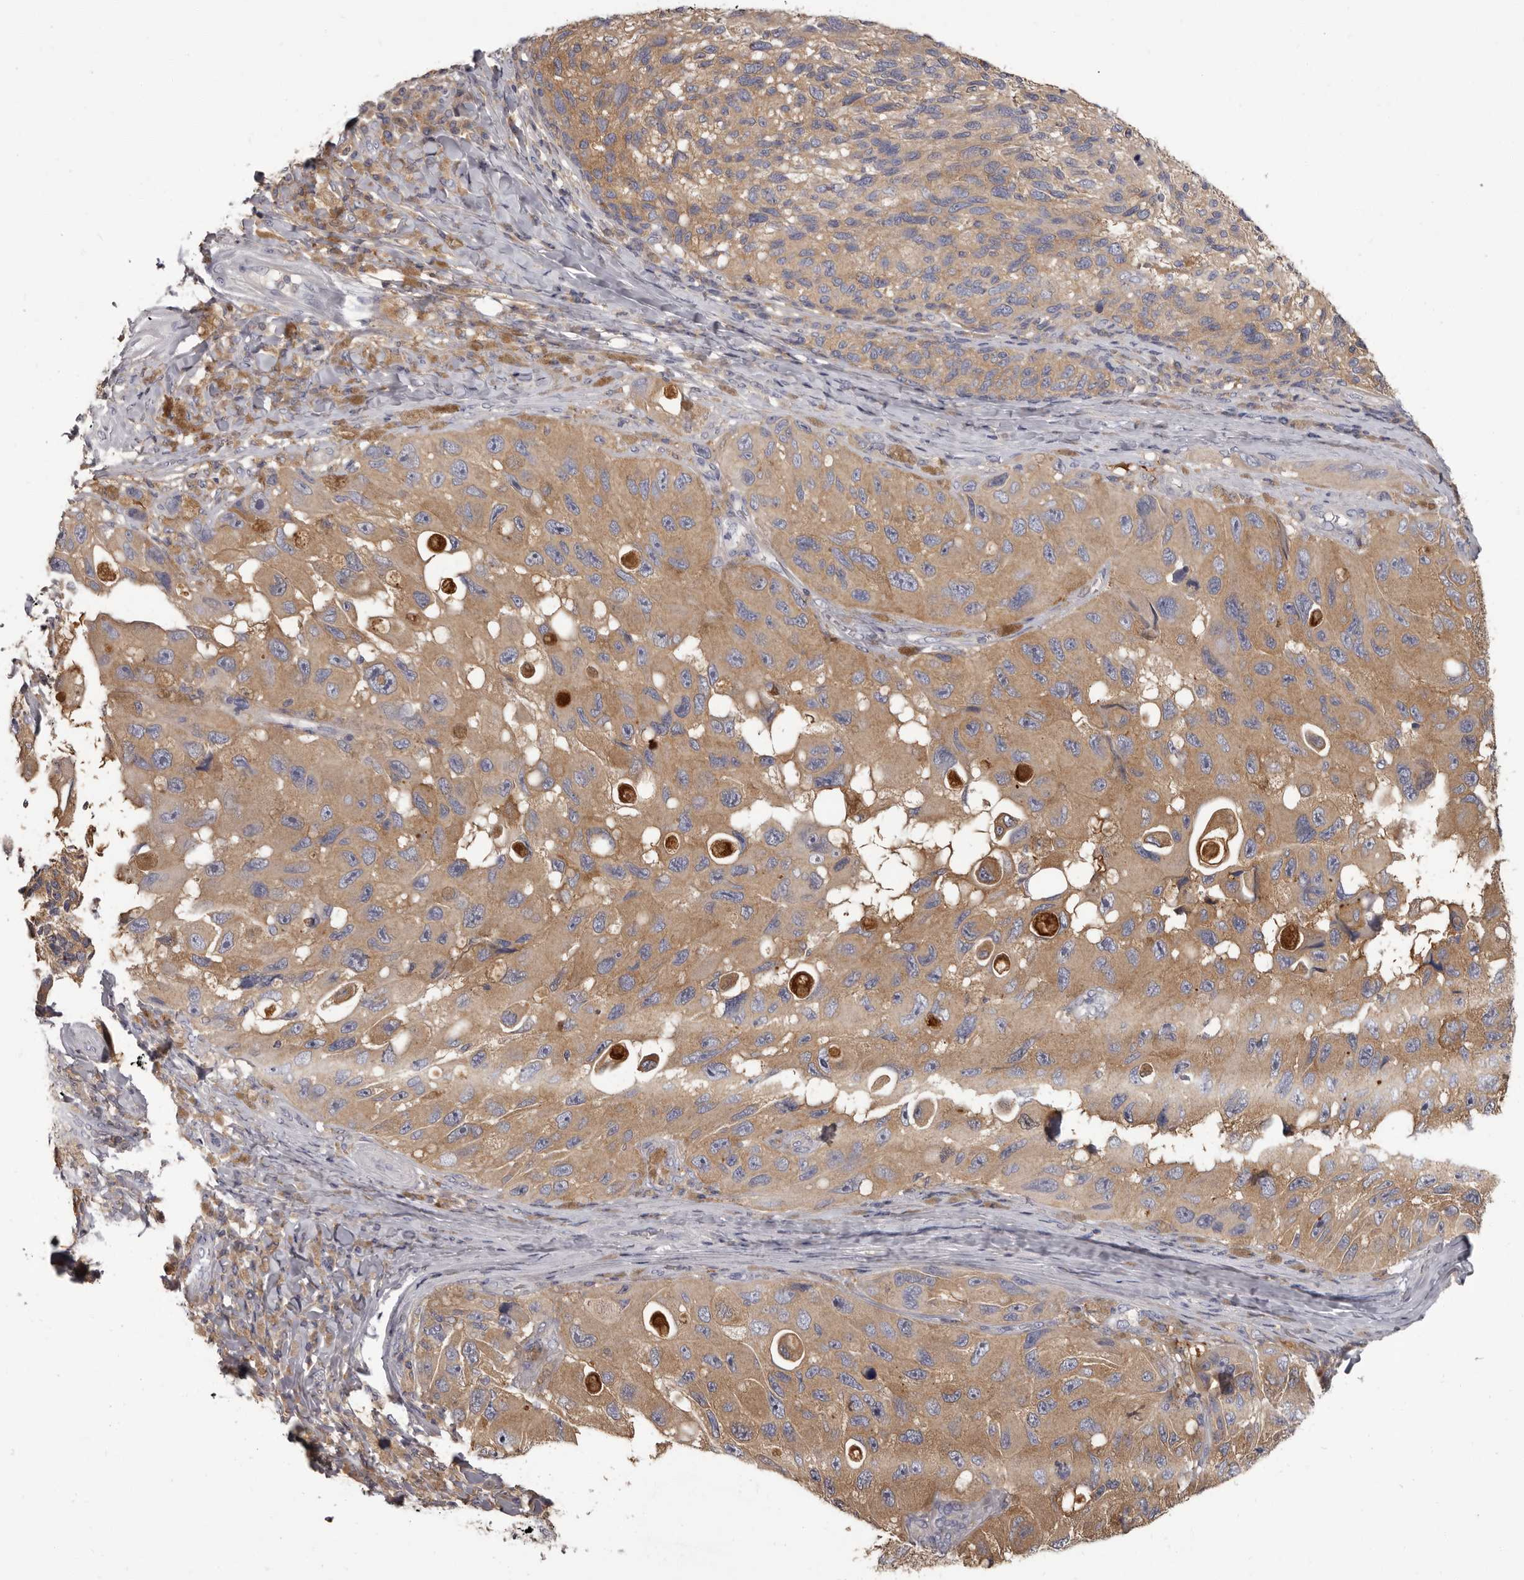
{"staining": {"intensity": "moderate", "quantity": ">75%", "location": "cytoplasmic/membranous"}, "tissue": "melanoma", "cell_type": "Tumor cells", "image_type": "cancer", "snomed": [{"axis": "morphology", "description": "Malignant melanoma, NOS"}, {"axis": "topography", "description": "Skin"}], "caption": "IHC of malignant melanoma exhibits medium levels of moderate cytoplasmic/membranous expression in about >75% of tumor cells. The staining is performed using DAB brown chromogen to label protein expression. The nuclei are counter-stained blue using hematoxylin.", "gene": "APEH", "patient": {"sex": "female", "age": 73}}